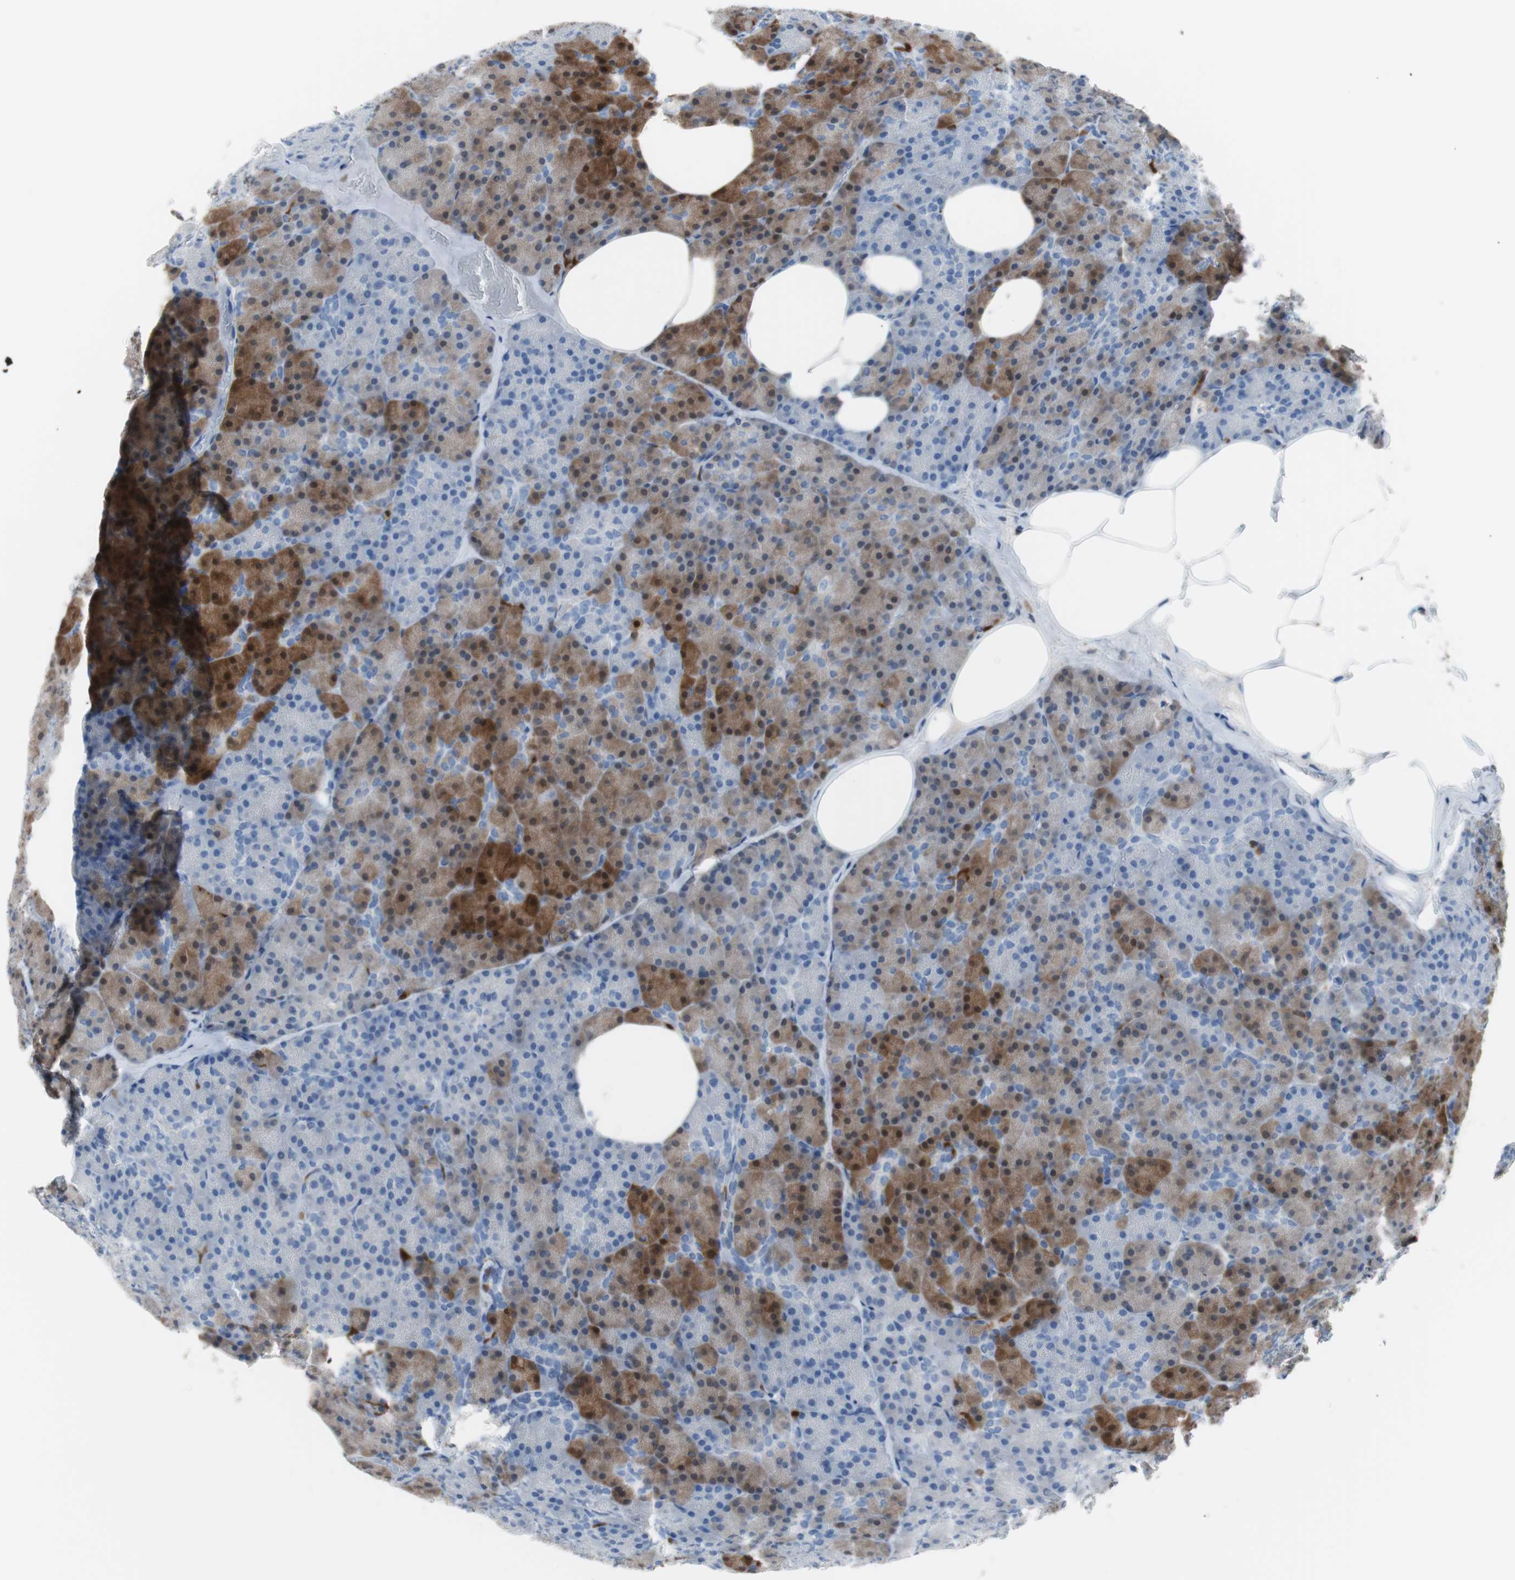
{"staining": {"intensity": "moderate", "quantity": "25%-75%", "location": "cytoplasmic/membranous,nuclear"}, "tissue": "pancreas", "cell_type": "Exocrine glandular cells", "image_type": "normal", "snomed": [{"axis": "morphology", "description": "Normal tissue, NOS"}, {"axis": "topography", "description": "Pancreas"}], "caption": "An immunohistochemistry image of normal tissue is shown. Protein staining in brown highlights moderate cytoplasmic/membranous,nuclear positivity in pancreas within exocrine glandular cells.", "gene": "IL18", "patient": {"sex": "female", "age": 35}}